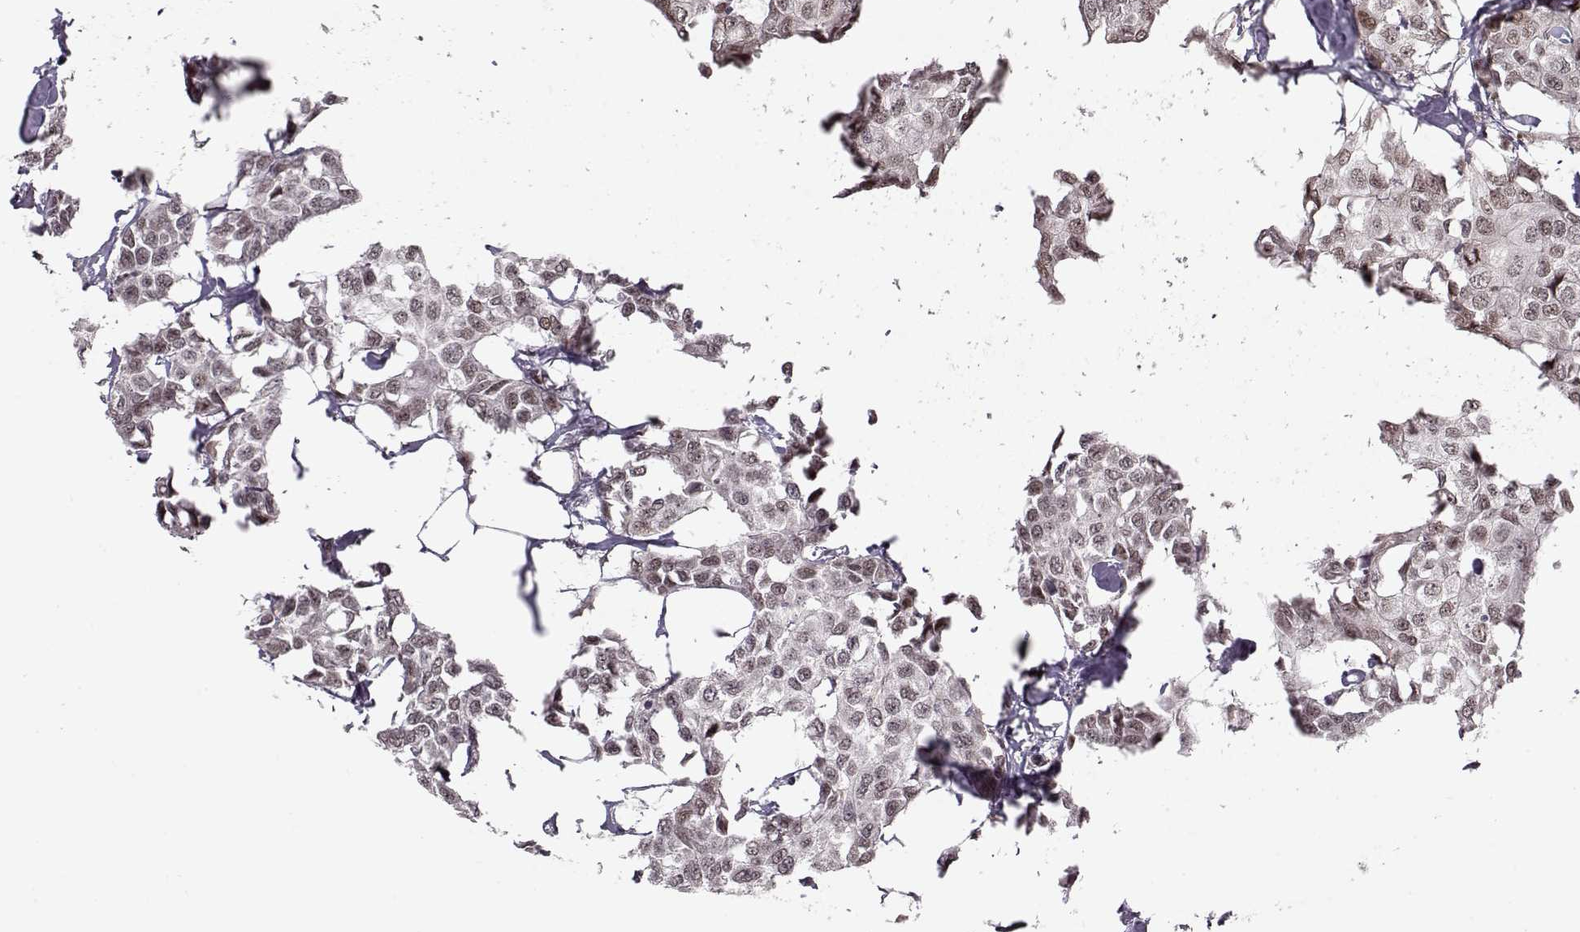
{"staining": {"intensity": "weak", "quantity": "25%-75%", "location": "cytoplasmic/membranous"}, "tissue": "breast cancer", "cell_type": "Tumor cells", "image_type": "cancer", "snomed": [{"axis": "morphology", "description": "Duct carcinoma"}, {"axis": "topography", "description": "Breast"}], "caption": "Immunohistochemistry (IHC) micrograph of neoplastic tissue: human breast invasive ductal carcinoma stained using immunohistochemistry (IHC) exhibits low levels of weak protein expression localized specifically in the cytoplasmic/membranous of tumor cells, appearing as a cytoplasmic/membranous brown color.", "gene": "RAI1", "patient": {"sex": "female", "age": 80}}